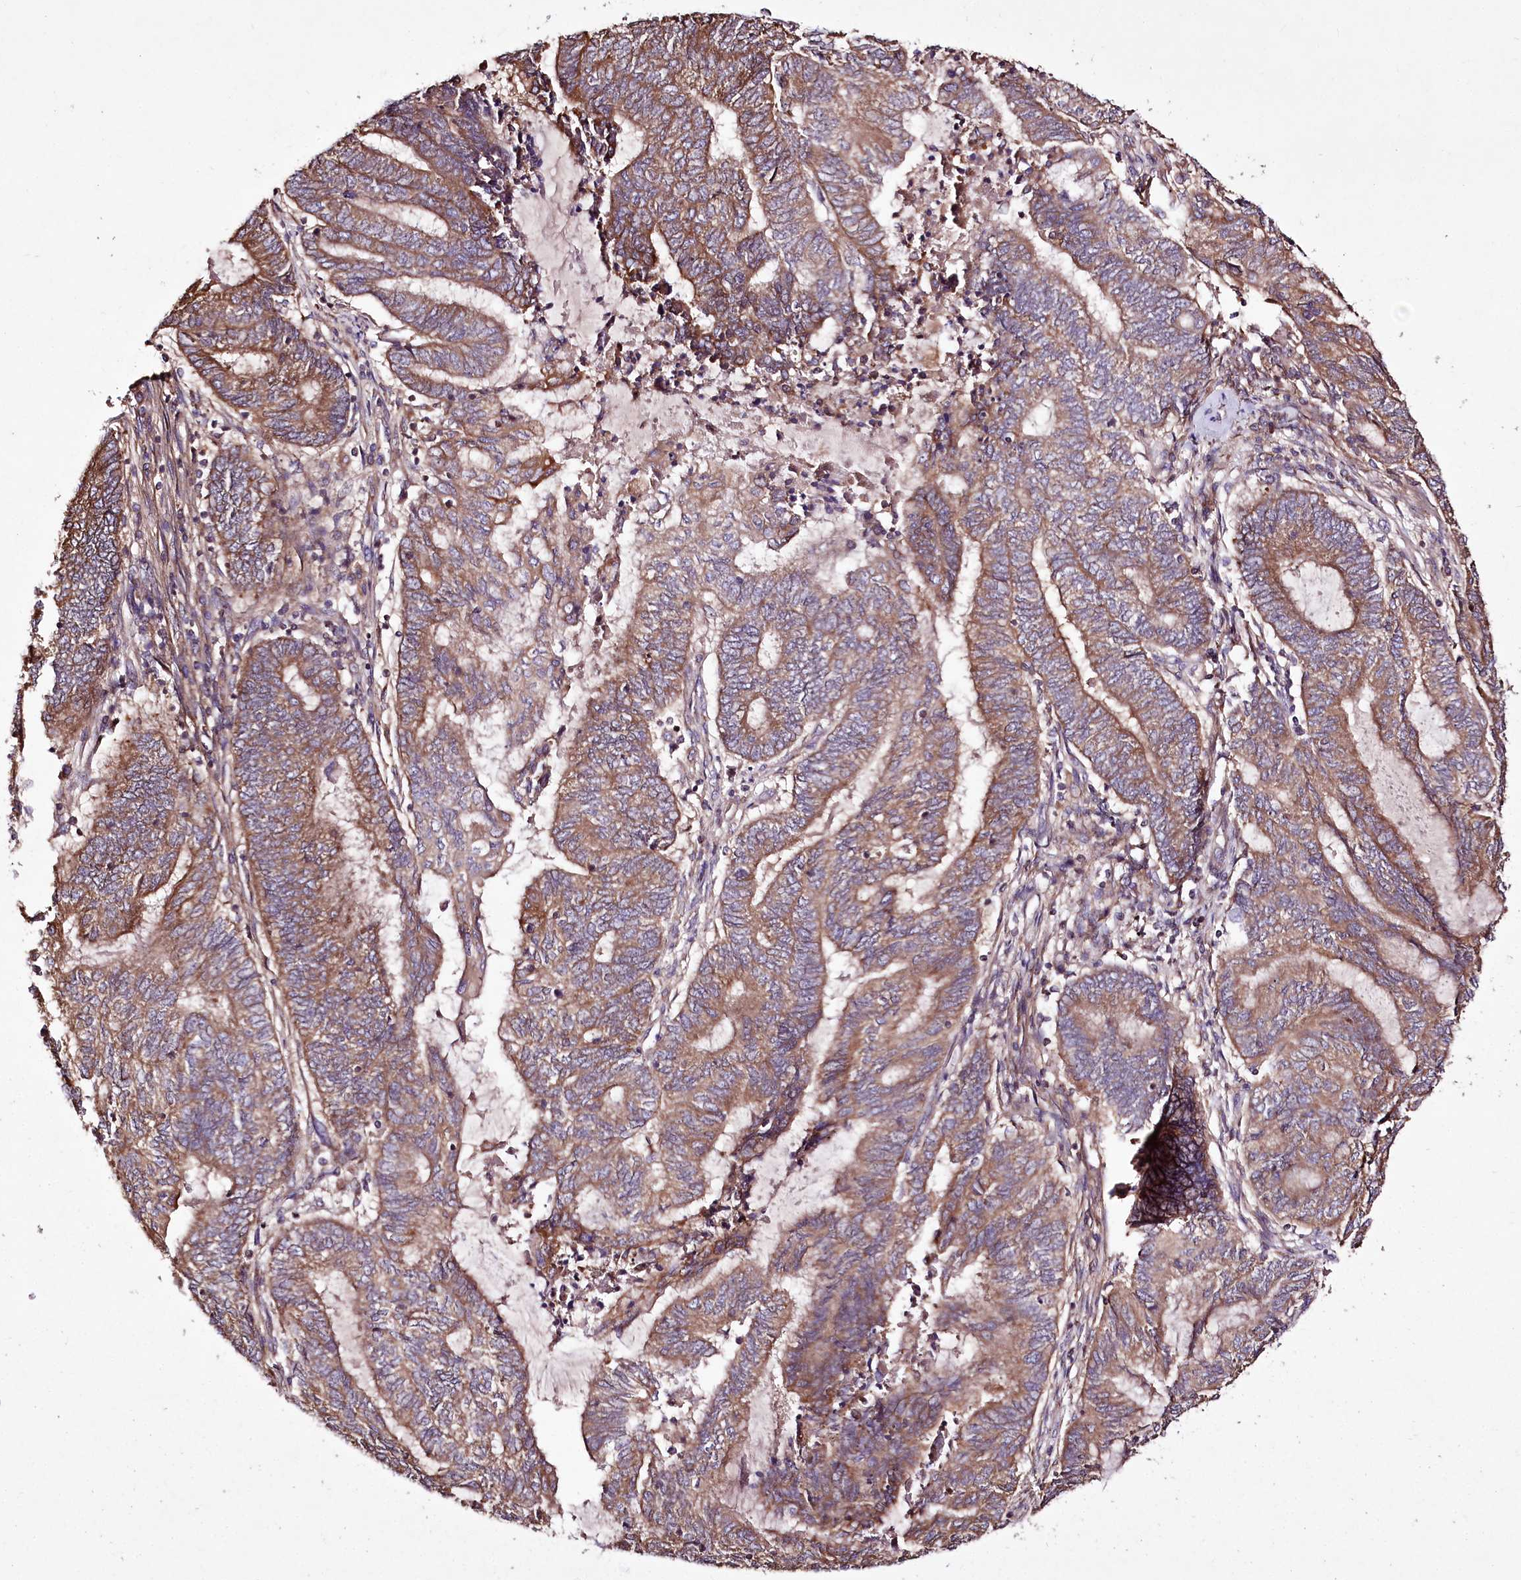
{"staining": {"intensity": "moderate", "quantity": ">75%", "location": "cytoplasmic/membranous"}, "tissue": "endometrial cancer", "cell_type": "Tumor cells", "image_type": "cancer", "snomed": [{"axis": "morphology", "description": "Adenocarcinoma, NOS"}, {"axis": "topography", "description": "Uterus"}, {"axis": "topography", "description": "Endometrium"}], "caption": "Immunohistochemical staining of endometrial adenocarcinoma reveals medium levels of moderate cytoplasmic/membranous protein staining in approximately >75% of tumor cells.", "gene": "WWC1", "patient": {"sex": "female", "age": 70}}